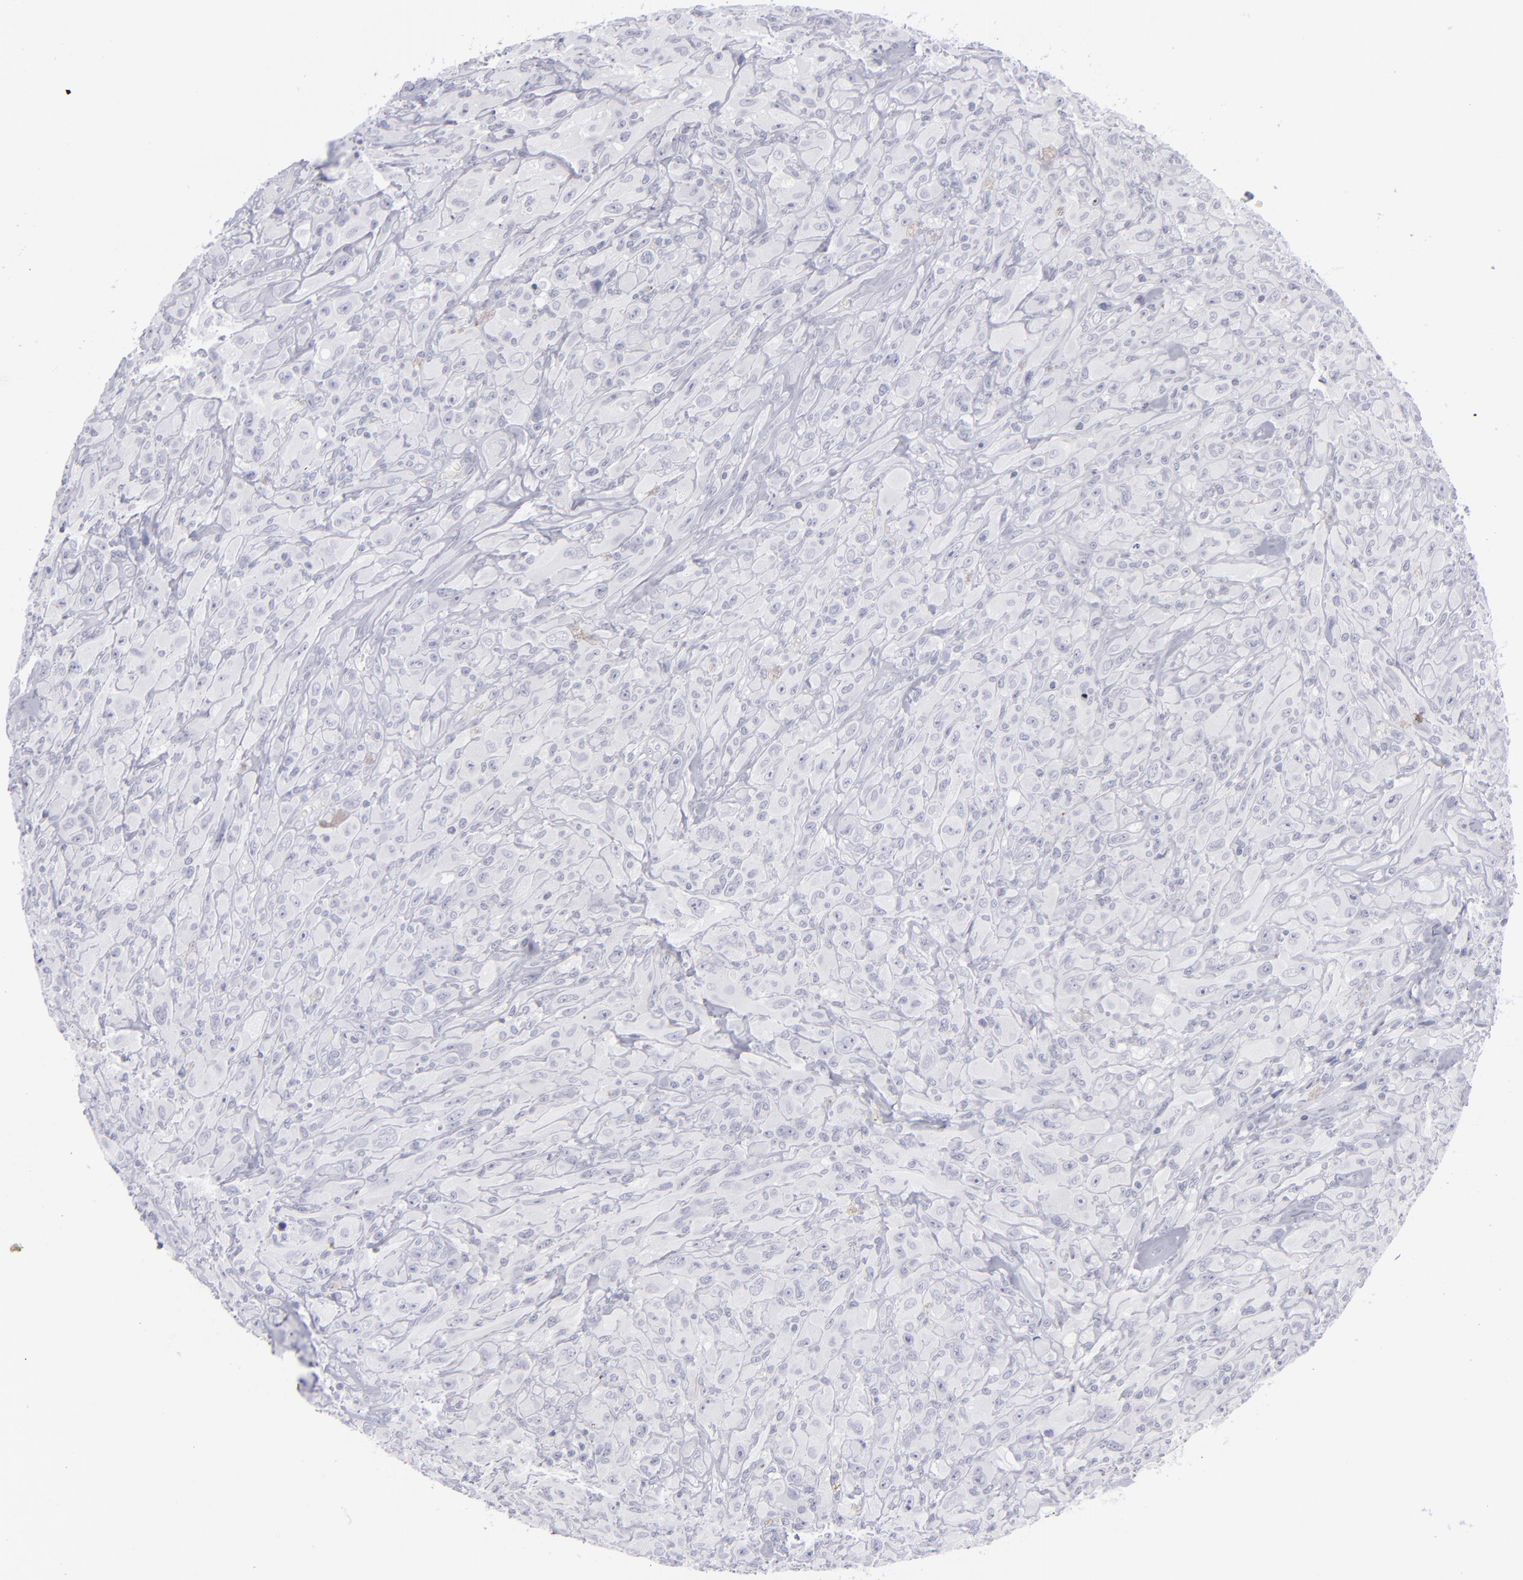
{"staining": {"intensity": "negative", "quantity": "none", "location": "none"}, "tissue": "glioma", "cell_type": "Tumor cells", "image_type": "cancer", "snomed": [{"axis": "morphology", "description": "Glioma, malignant, High grade"}, {"axis": "topography", "description": "Brain"}], "caption": "Tumor cells show no significant staining in high-grade glioma (malignant).", "gene": "ITGB4", "patient": {"sex": "male", "age": 48}}